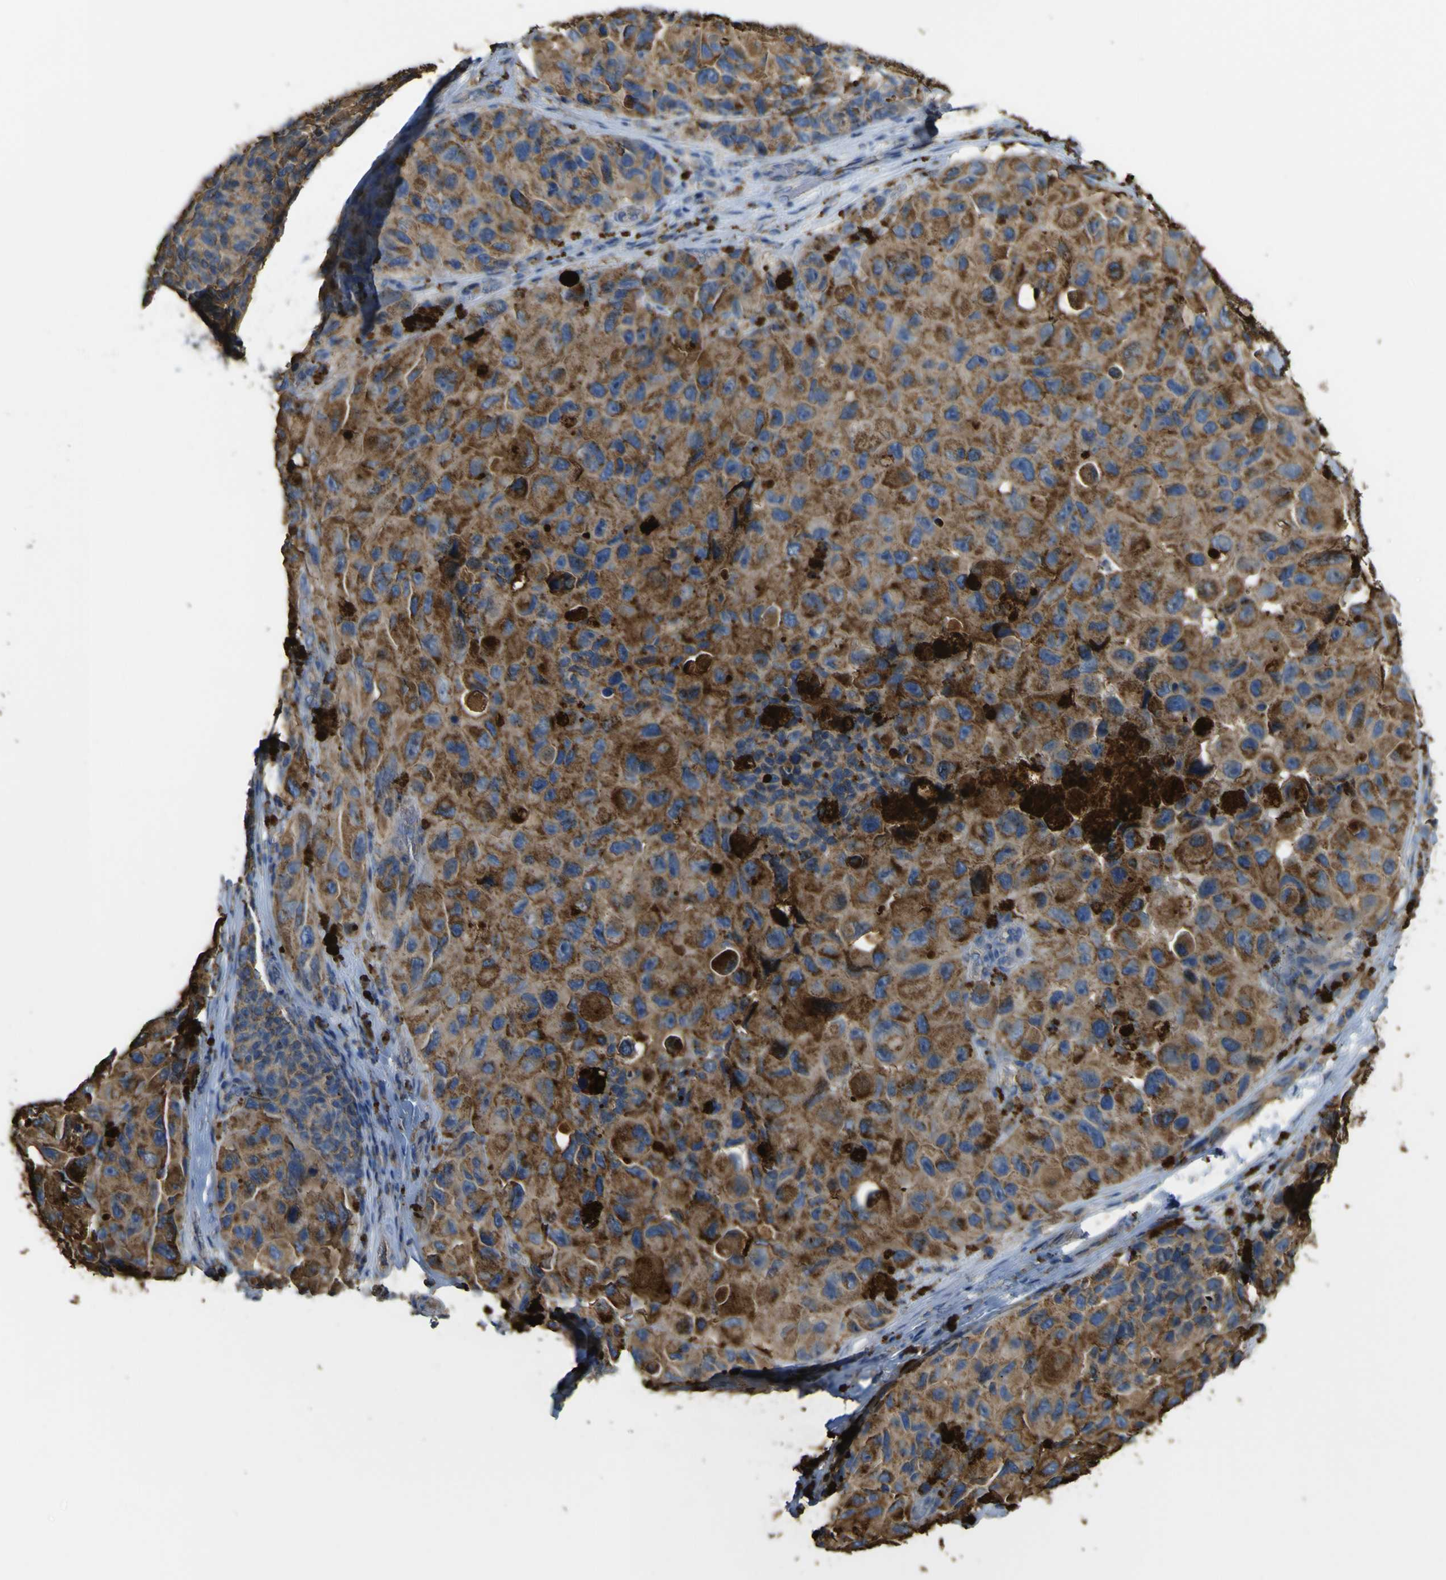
{"staining": {"intensity": "strong", "quantity": "25%-75%", "location": "cytoplasmic/membranous"}, "tissue": "melanoma", "cell_type": "Tumor cells", "image_type": "cancer", "snomed": [{"axis": "morphology", "description": "Malignant melanoma, NOS"}, {"axis": "topography", "description": "Skin"}], "caption": "Melanoma stained with a protein marker shows strong staining in tumor cells.", "gene": "ACSL3", "patient": {"sex": "female", "age": 73}}